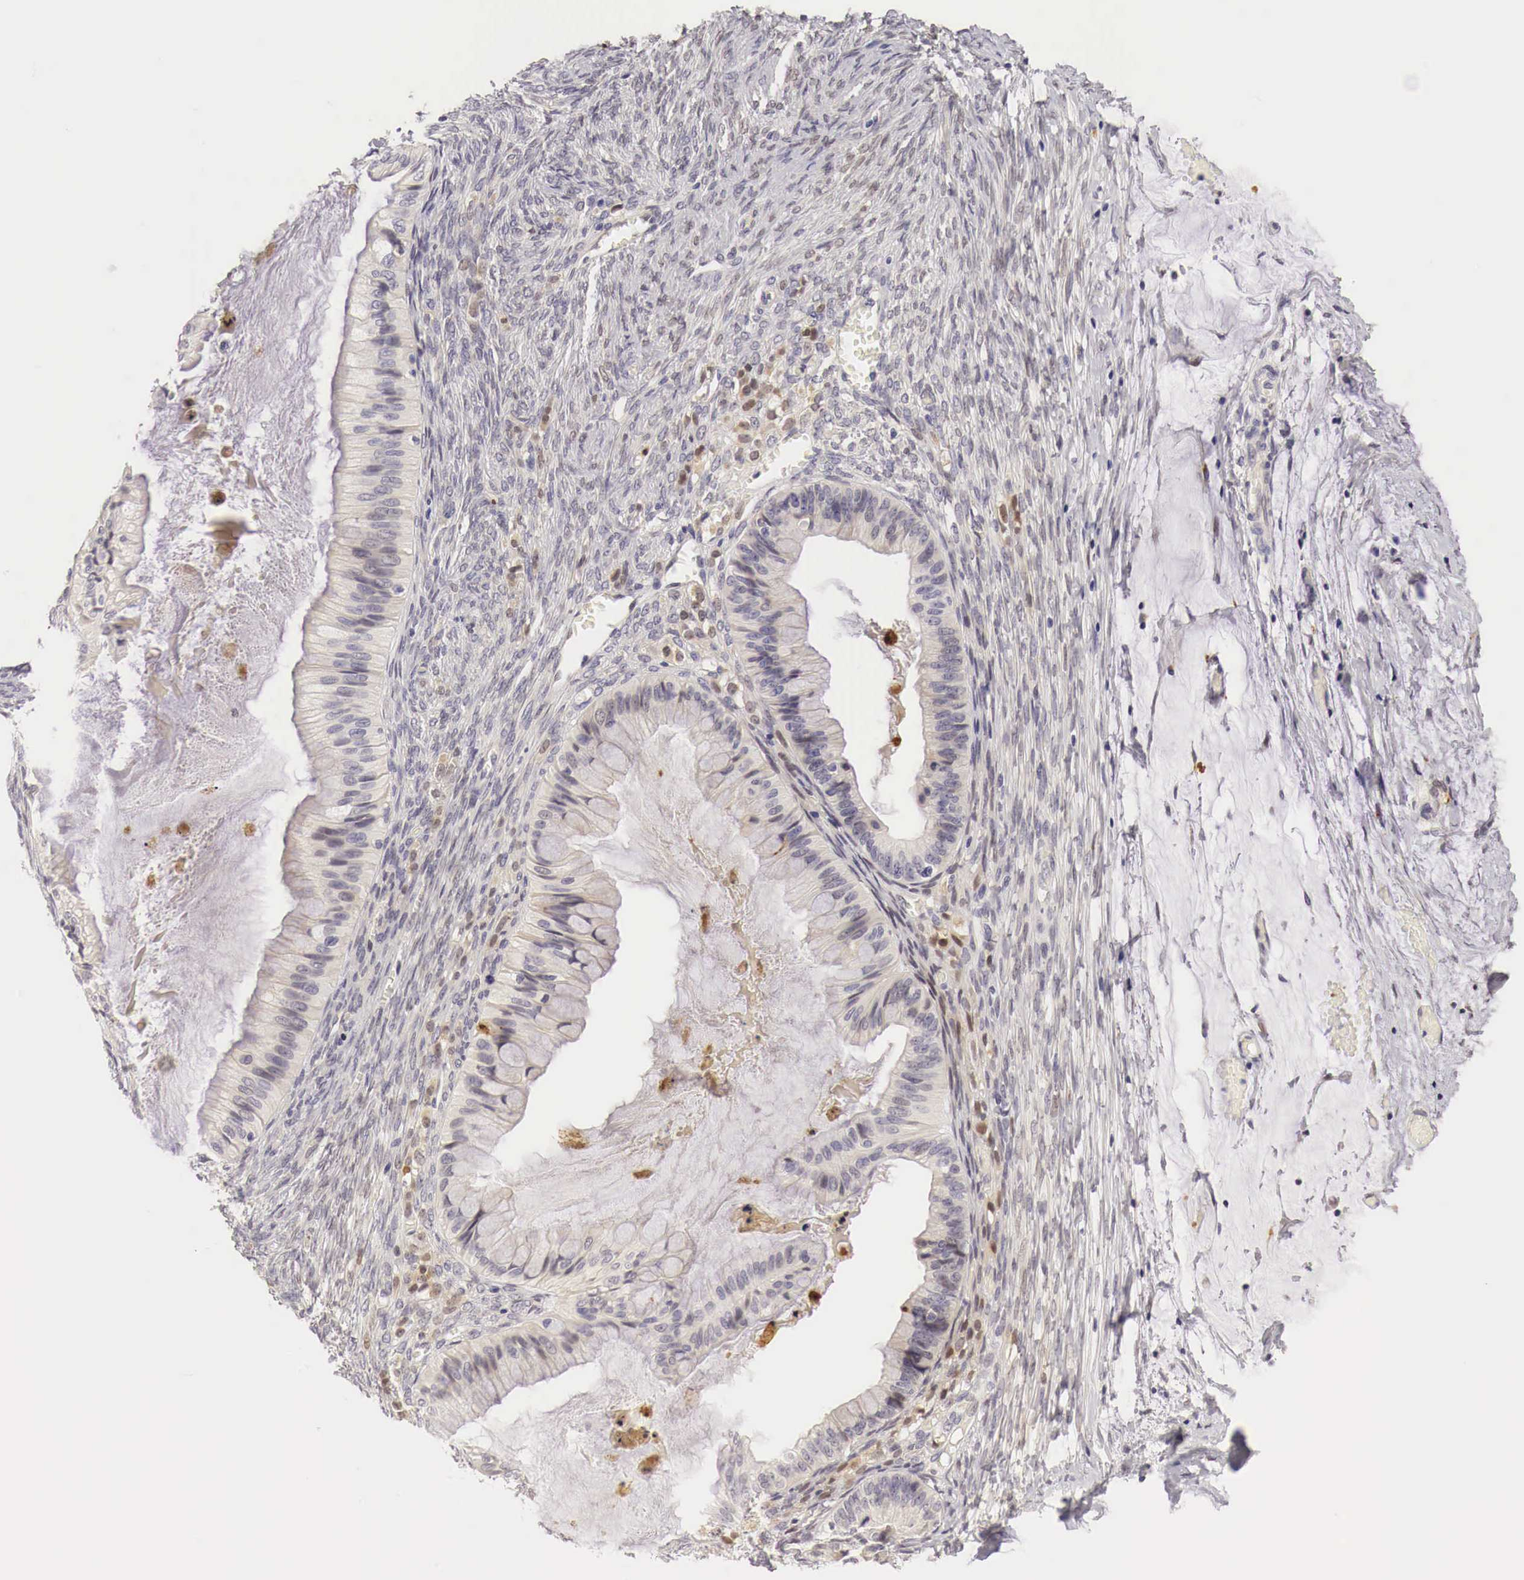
{"staining": {"intensity": "negative", "quantity": "none", "location": "none"}, "tissue": "ovarian cancer", "cell_type": "Tumor cells", "image_type": "cancer", "snomed": [{"axis": "morphology", "description": "Cystadenocarcinoma, mucinous, NOS"}, {"axis": "topography", "description": "Ovary"}], "caption": "Ovarian cancer stained for a protein using immunohistochemistry (IHC) exhibits no staining tumor cells.", "gene": "CASP3", "patient": {"sex": "female", "age": 57}}